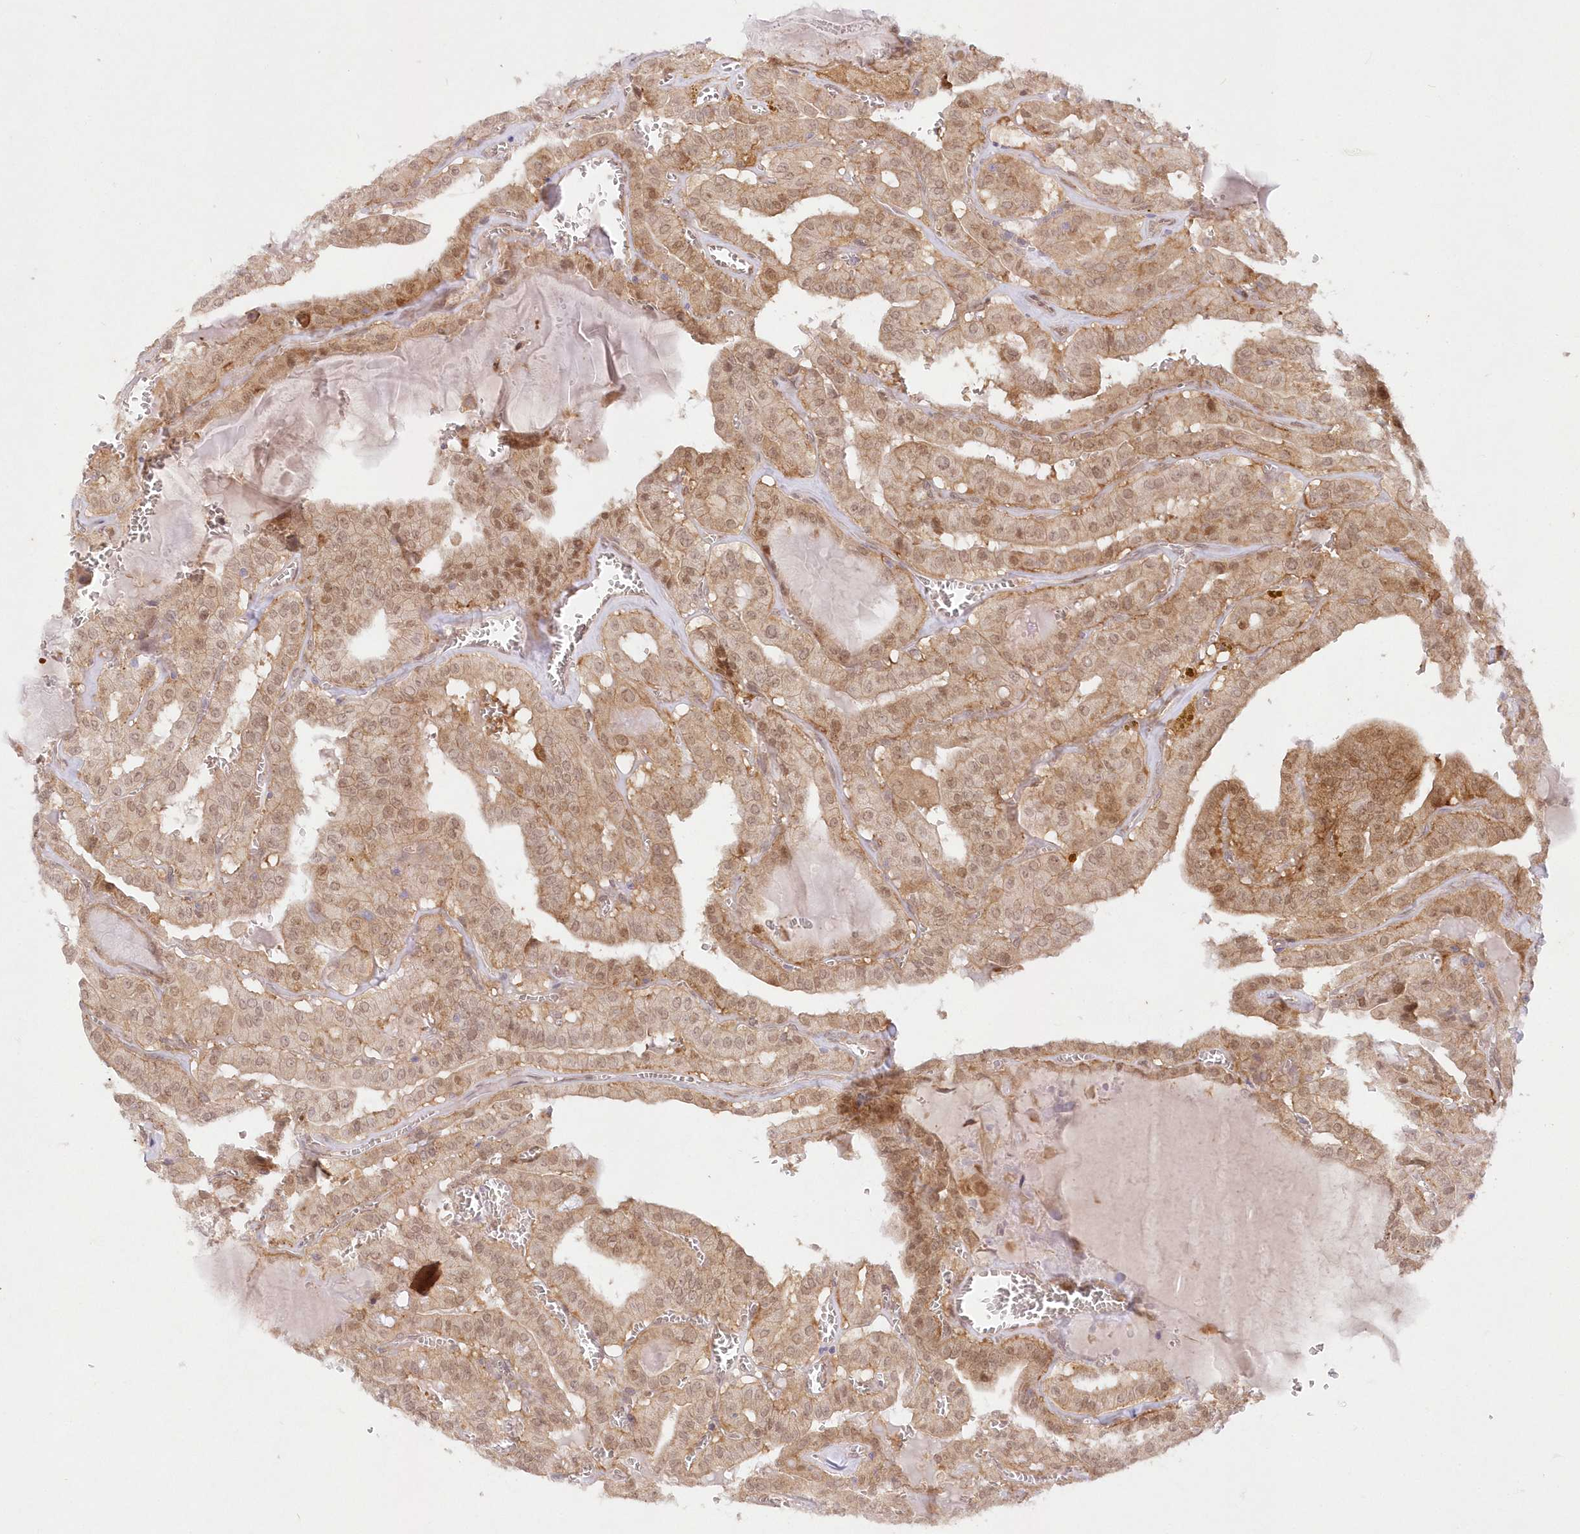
{"staining": {"intensity": "moderate", "quantity": ">75%", "location": "cytoplasmic/membranous"}, "tissue": "thyroid cancer", "cell_type": "Tumor cells", "image_type": "cancer", "snomed": [{"axis": "morphology", "description": "Papillary adenocarcinoma, NOS"}, {"axis": "topography", "description": "Thyroid gland"}], "caption": "Papillary adenocarcinoma (thyroid) stained with IHC reveals moderate cytoplasmic/membranous expression in approximately >75% of tumor cells.", "gene": "RNPEP", "patient": {"sex": "male", "age": 52}}